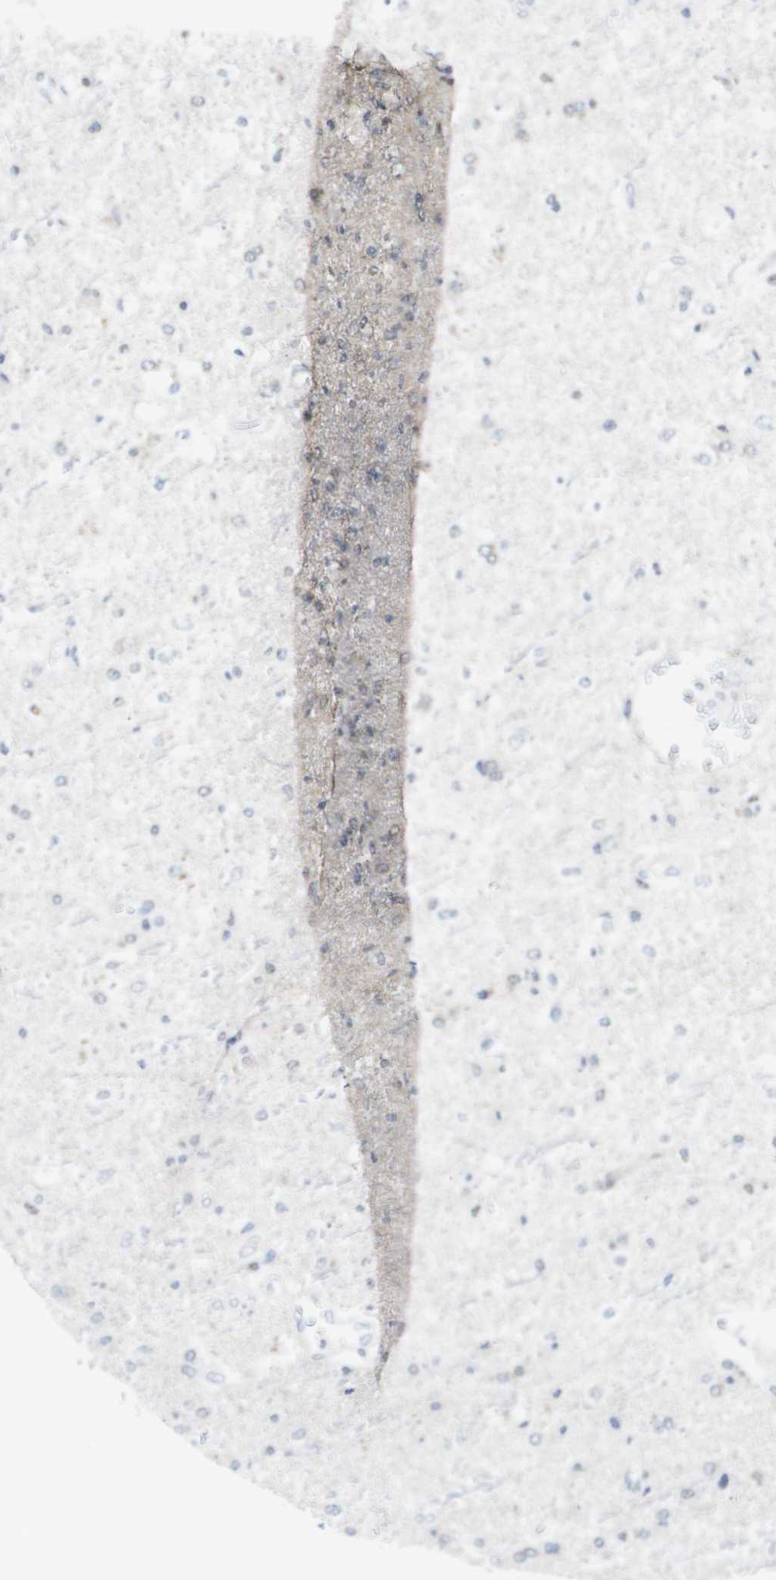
{"staining": {"intensity": "negative", "quantity": "none", "location": "none"}, "tissue": "glioma", "cell_type": "Tumor cells", "image_type": "cancer", "snomed": [{"axis": "morphology", "description": "Glioma, malignant, High grade"}, {"axis": "topography", "description": "Brain"}], "caption": "Tumor cells are negative for protein expression in human glioma.", "gene": "FKBP4", "patient": {"sex": "male", "age": 47}}